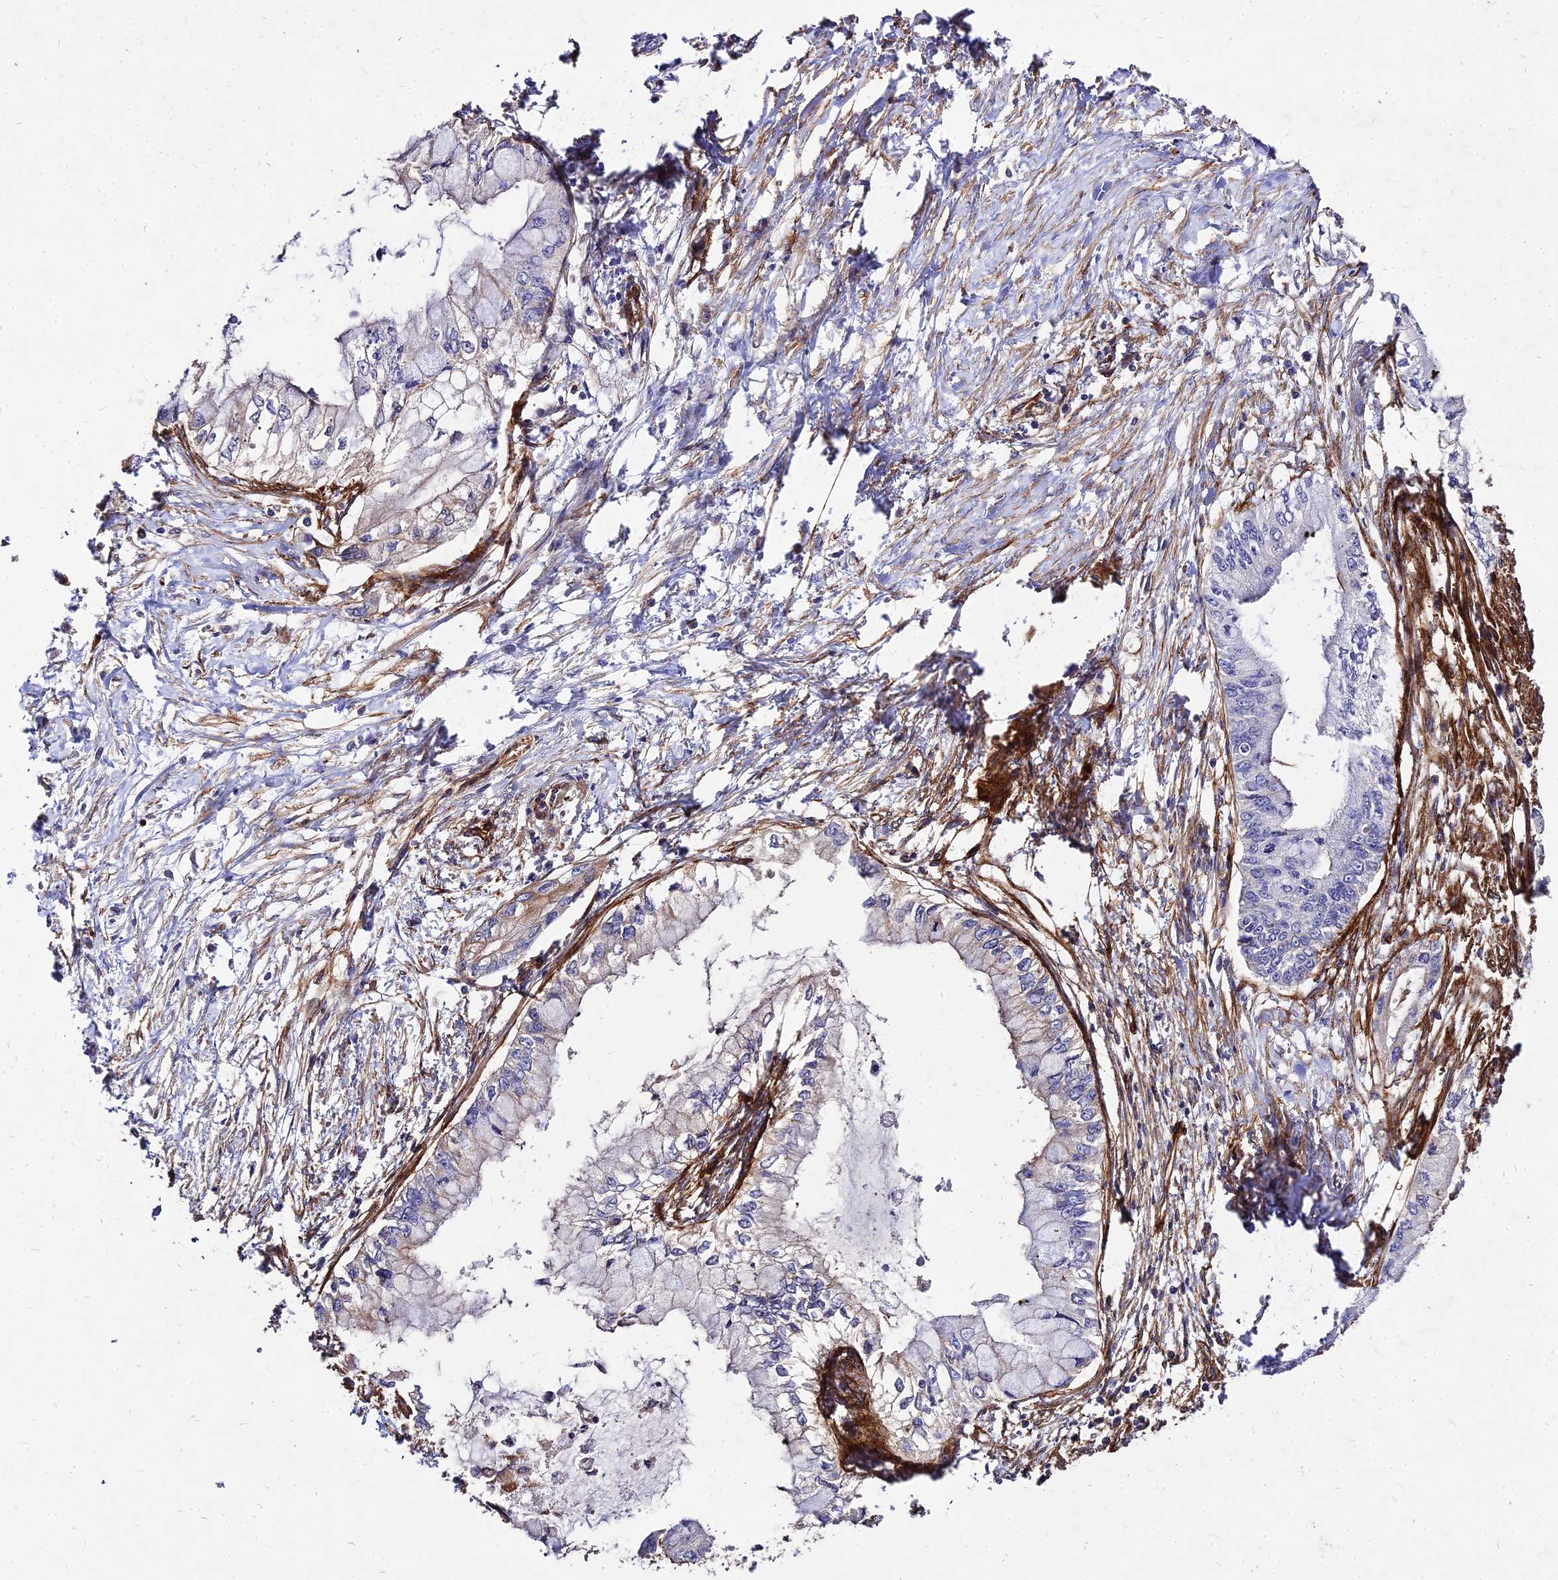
{"staining": {"intensity": "negative", "quantity": "none", "location": "none"}, "tissue": "pancreatic cancer", "cell_type": "Tumor cells", "image_type": "cancer", "snomed": [{"axis": "morphology", "description": "Adenocarcinoma, NOS"}, {"axis": "topography", "description": "Pancreas"}], "caption": "Image shows no protein positivity in tumor cells of pancreatic adenocarcinoma tissue.", "gene": "EFCC1", "patient": {"sex": "male", "age": 48}}